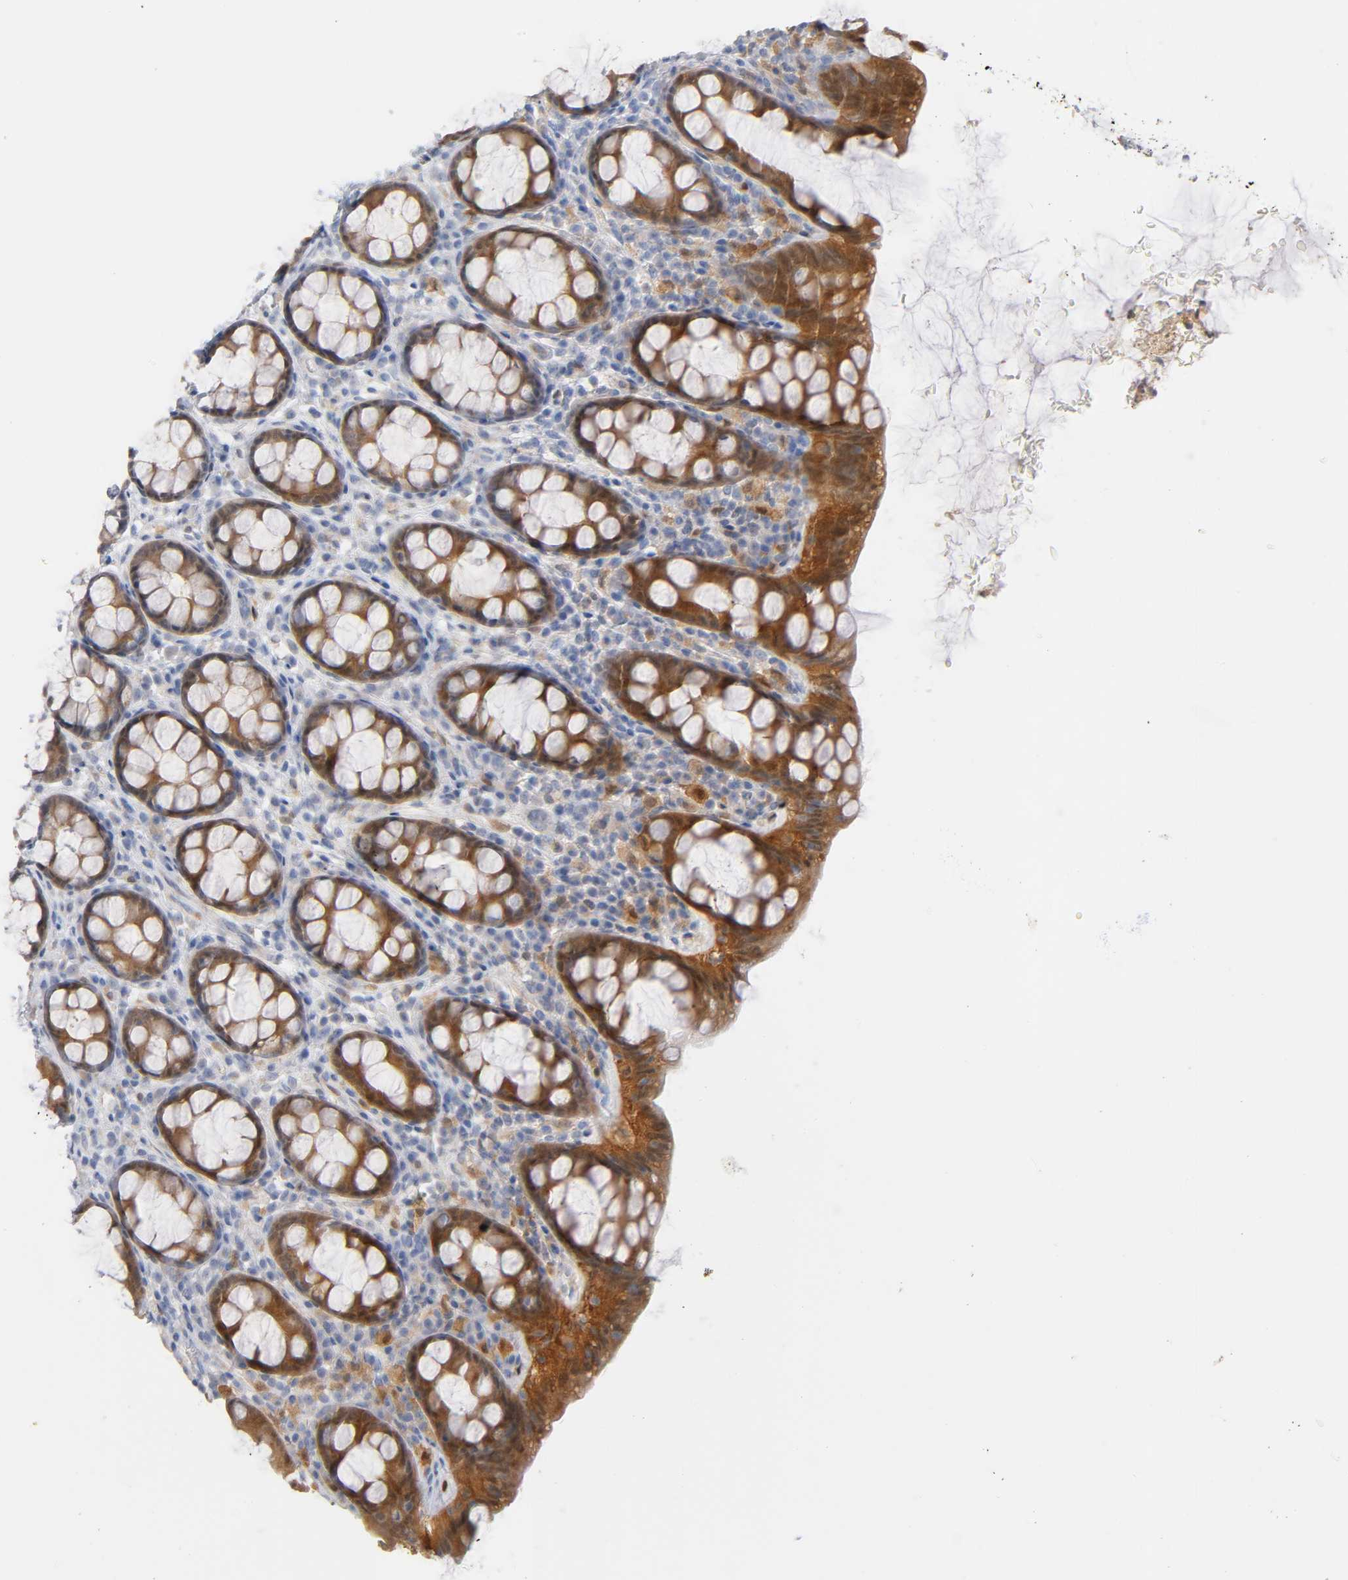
{"staining": {"intensity": "moderate", "quantity": ">75%", "location": "cytoplasmic/membranous,nuclear"}, "tissue": "rectum", "cell_type": "Glandular cells", "image_type": "normal", "snomed": [{"axis": "morphology", "description": "Normal tissue, NOS"}, {"axis": "topography", "description": "Rectum"}], "caption": "The micrograph displays a brown stain indicating the presence of a protein in the cytoplasmic/membranous,nuclear of glandular cells in rectum. (DAB (3,3'-diaminobenzidine) IHC with brightfield microscopy, high magnification).", "gene": "IL18", "patient": {"sex": "male", "age": 92}}